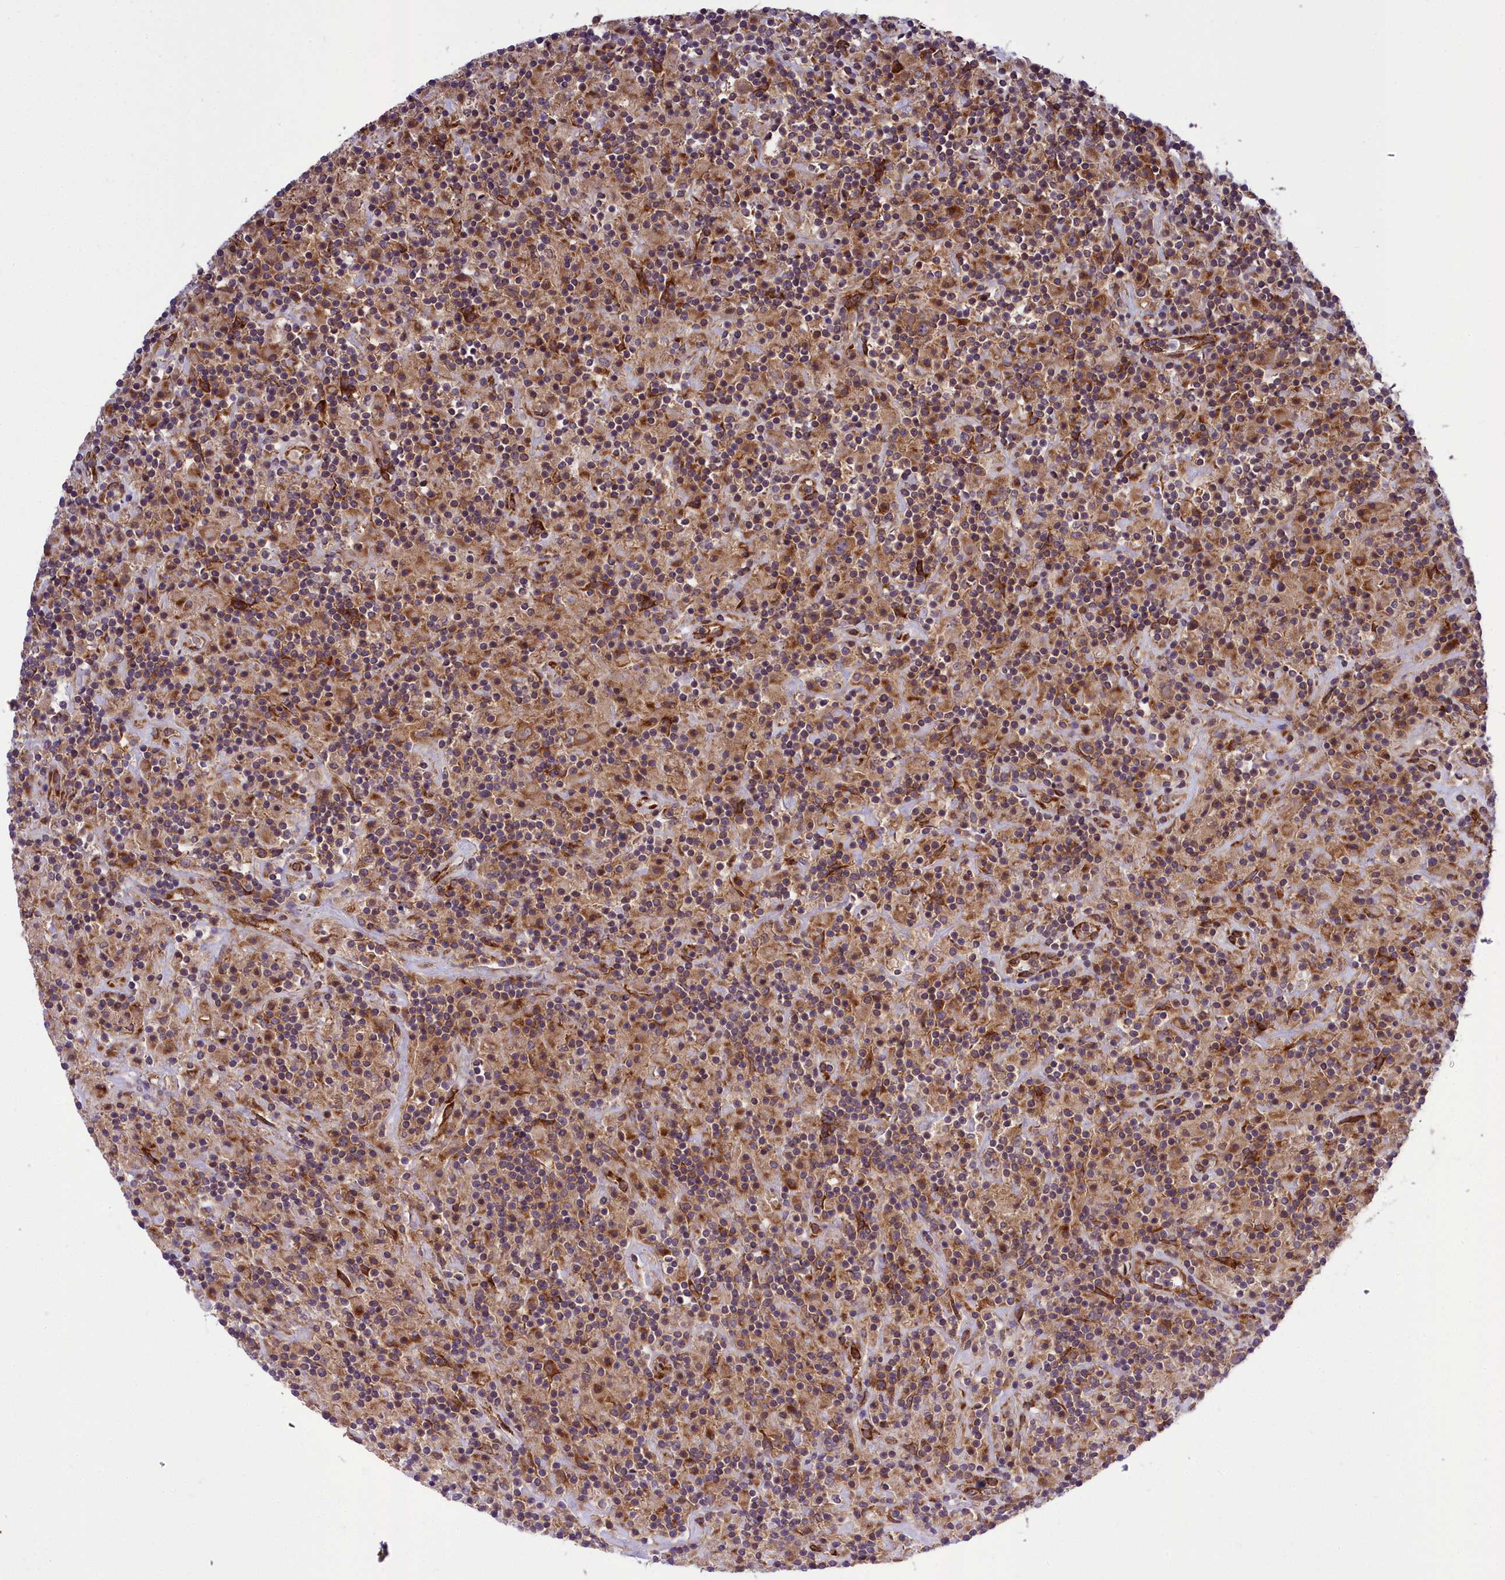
{"staining": {"intensity": "moderate", "quantity": ">75%", "location": "cytoplasmic/membranous"}, "tissue": "lymphoma", "cell_type": "Tumor cells", "image_type": "cancer", "snomed": [{"axis": "morphology", "description": "Hodgkin's disease, NOS"}, {"axis": "topography", "description": "Lymph node"}], "caption": "Moderate cytoplasmic/membranous positivity for a protein is seen in approximately >75% of tumor cells of Hodgkin's disease using immunohistochemistry (IHC).", "gene": "DHCR7", "patient": {"sex": "male", "age": 70}}